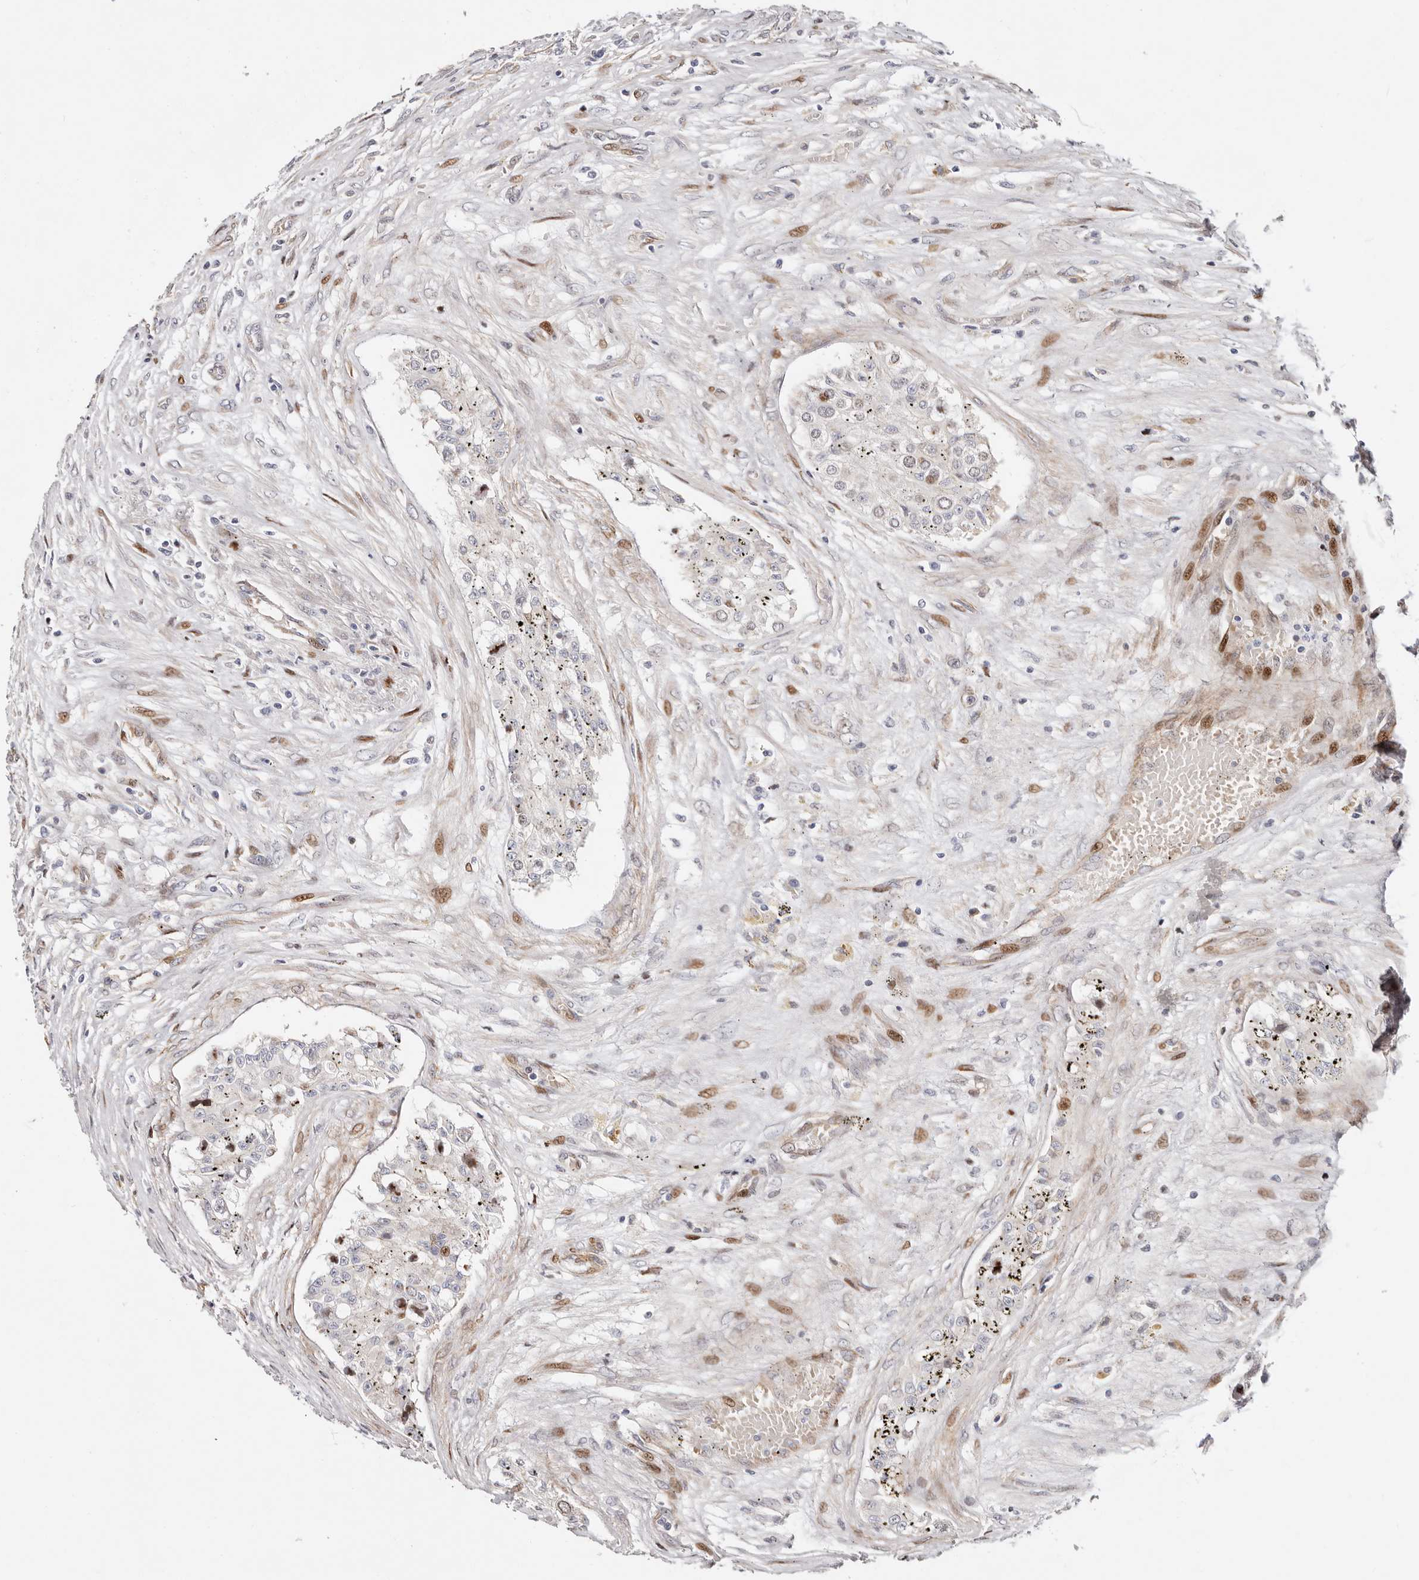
{"staining": {"intensity": "moderate", "quantity": "<25%", "location": "cytoplasmic/membranous,nuclear"}, "tissue": "testis cancer", "cell_type": "Tumor cells", "image_type": "cancer", "snomed": [{"axis": "morphology", "description": "Carcinoma, Embryonal, NOS"}, {"axis": "topography", "description": "Testis"}], "caption": "This photomicrograph displays immunohistochemistry (IHC) staining of human testis embryonal carcinoma, with low moderate cytoplasmic/membranous and nuclear positivity in approximately <25% of tumor cells.", "gene": "EPHX3", "patient": {"sex": "male", "age": 25}}